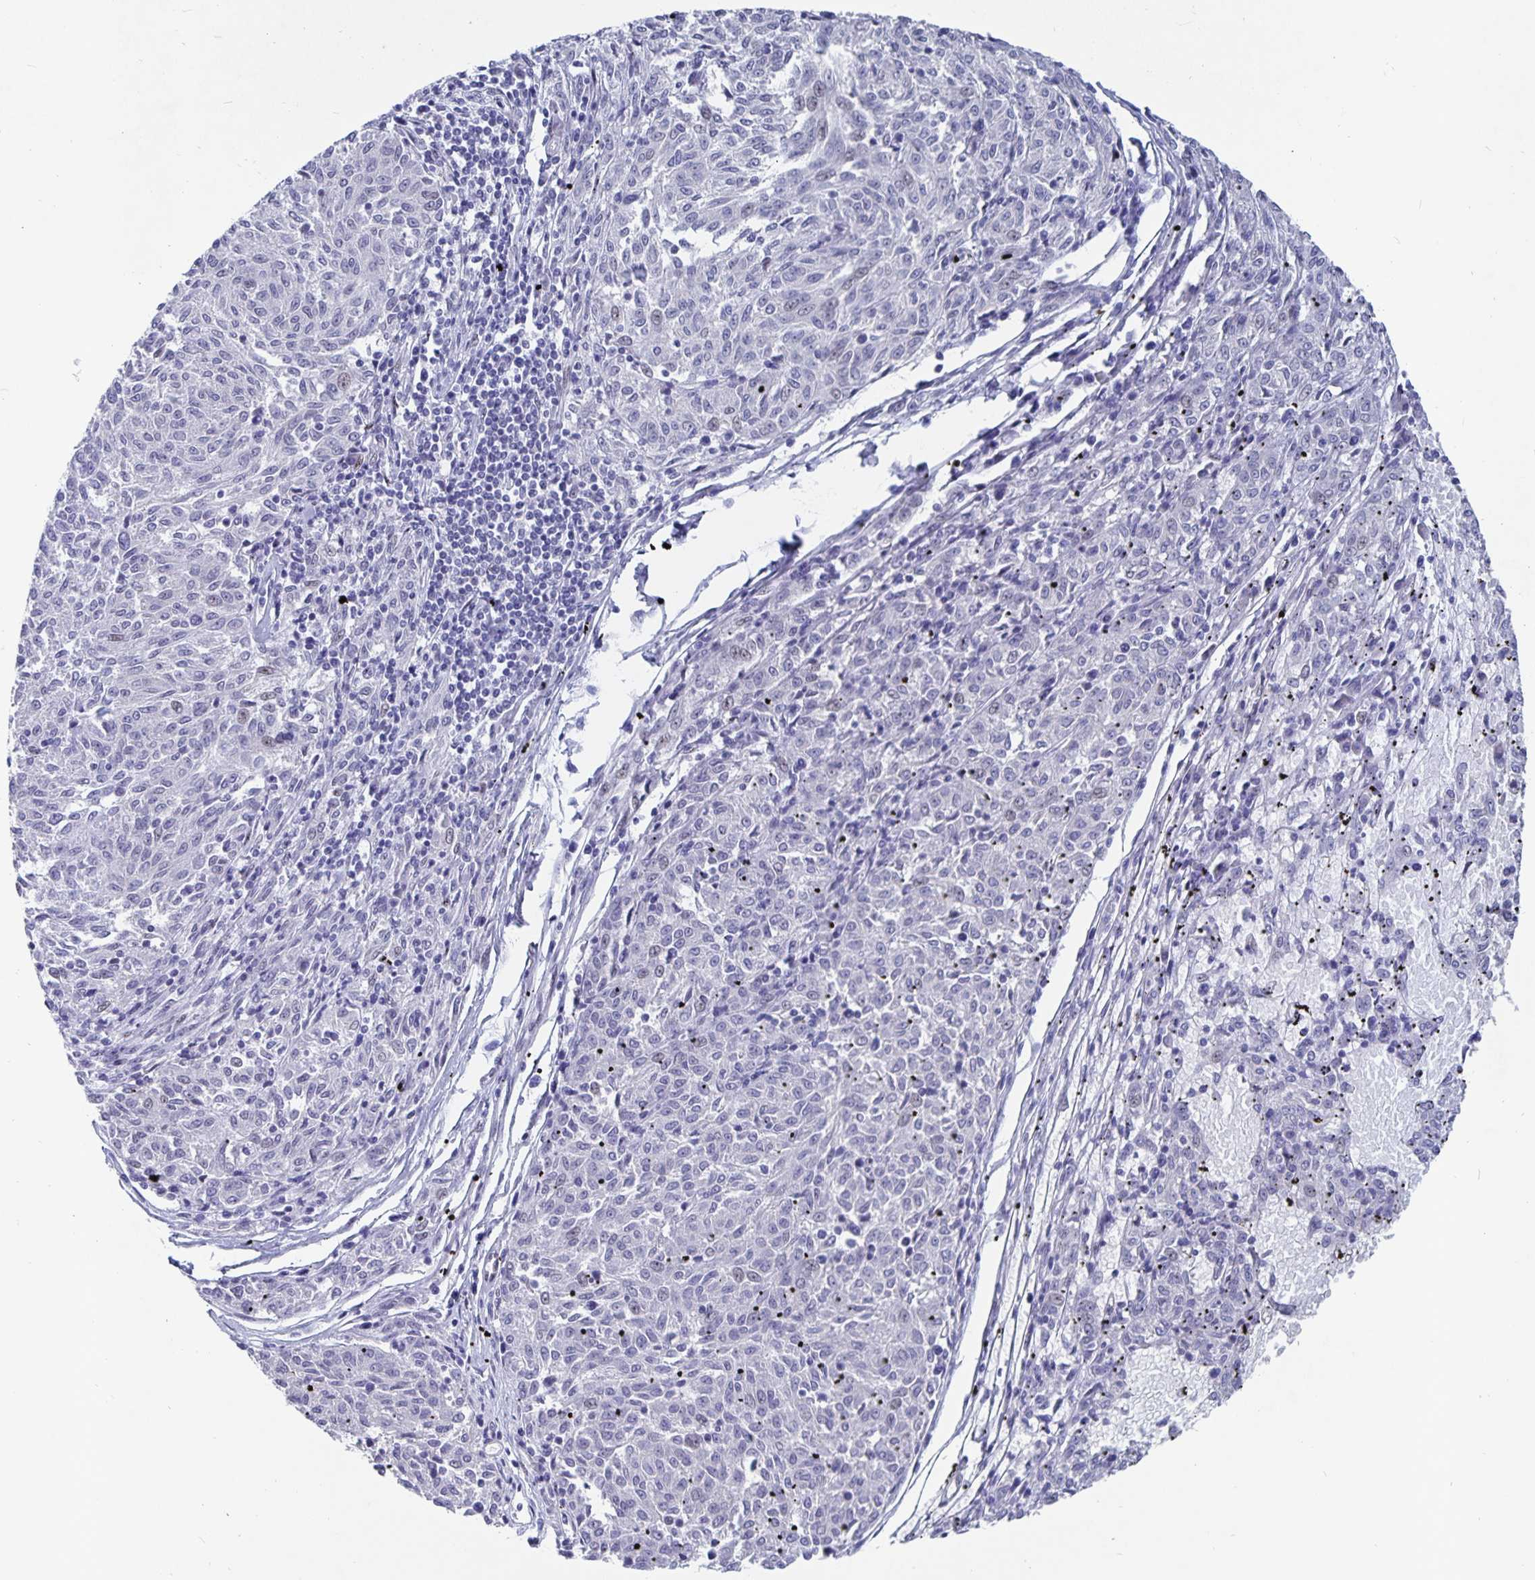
{"staining": {"intensity": "negative", "quantity": "none", "location": "none"}, "tissue": "melanoma", "cell_type": "Tumor cells", "image_type": "cancer", "snomed": [{"axis": "morphology", "description": "Malignant melanoma, NOS"}, {"axis": "topography", "description": "Skin"}], "caption": "Human melanoma stained for a protein using IHC shows no staining in tumor cells.", "gene": "SMOC1", "patient": {"sex": "female", "age": 72}}